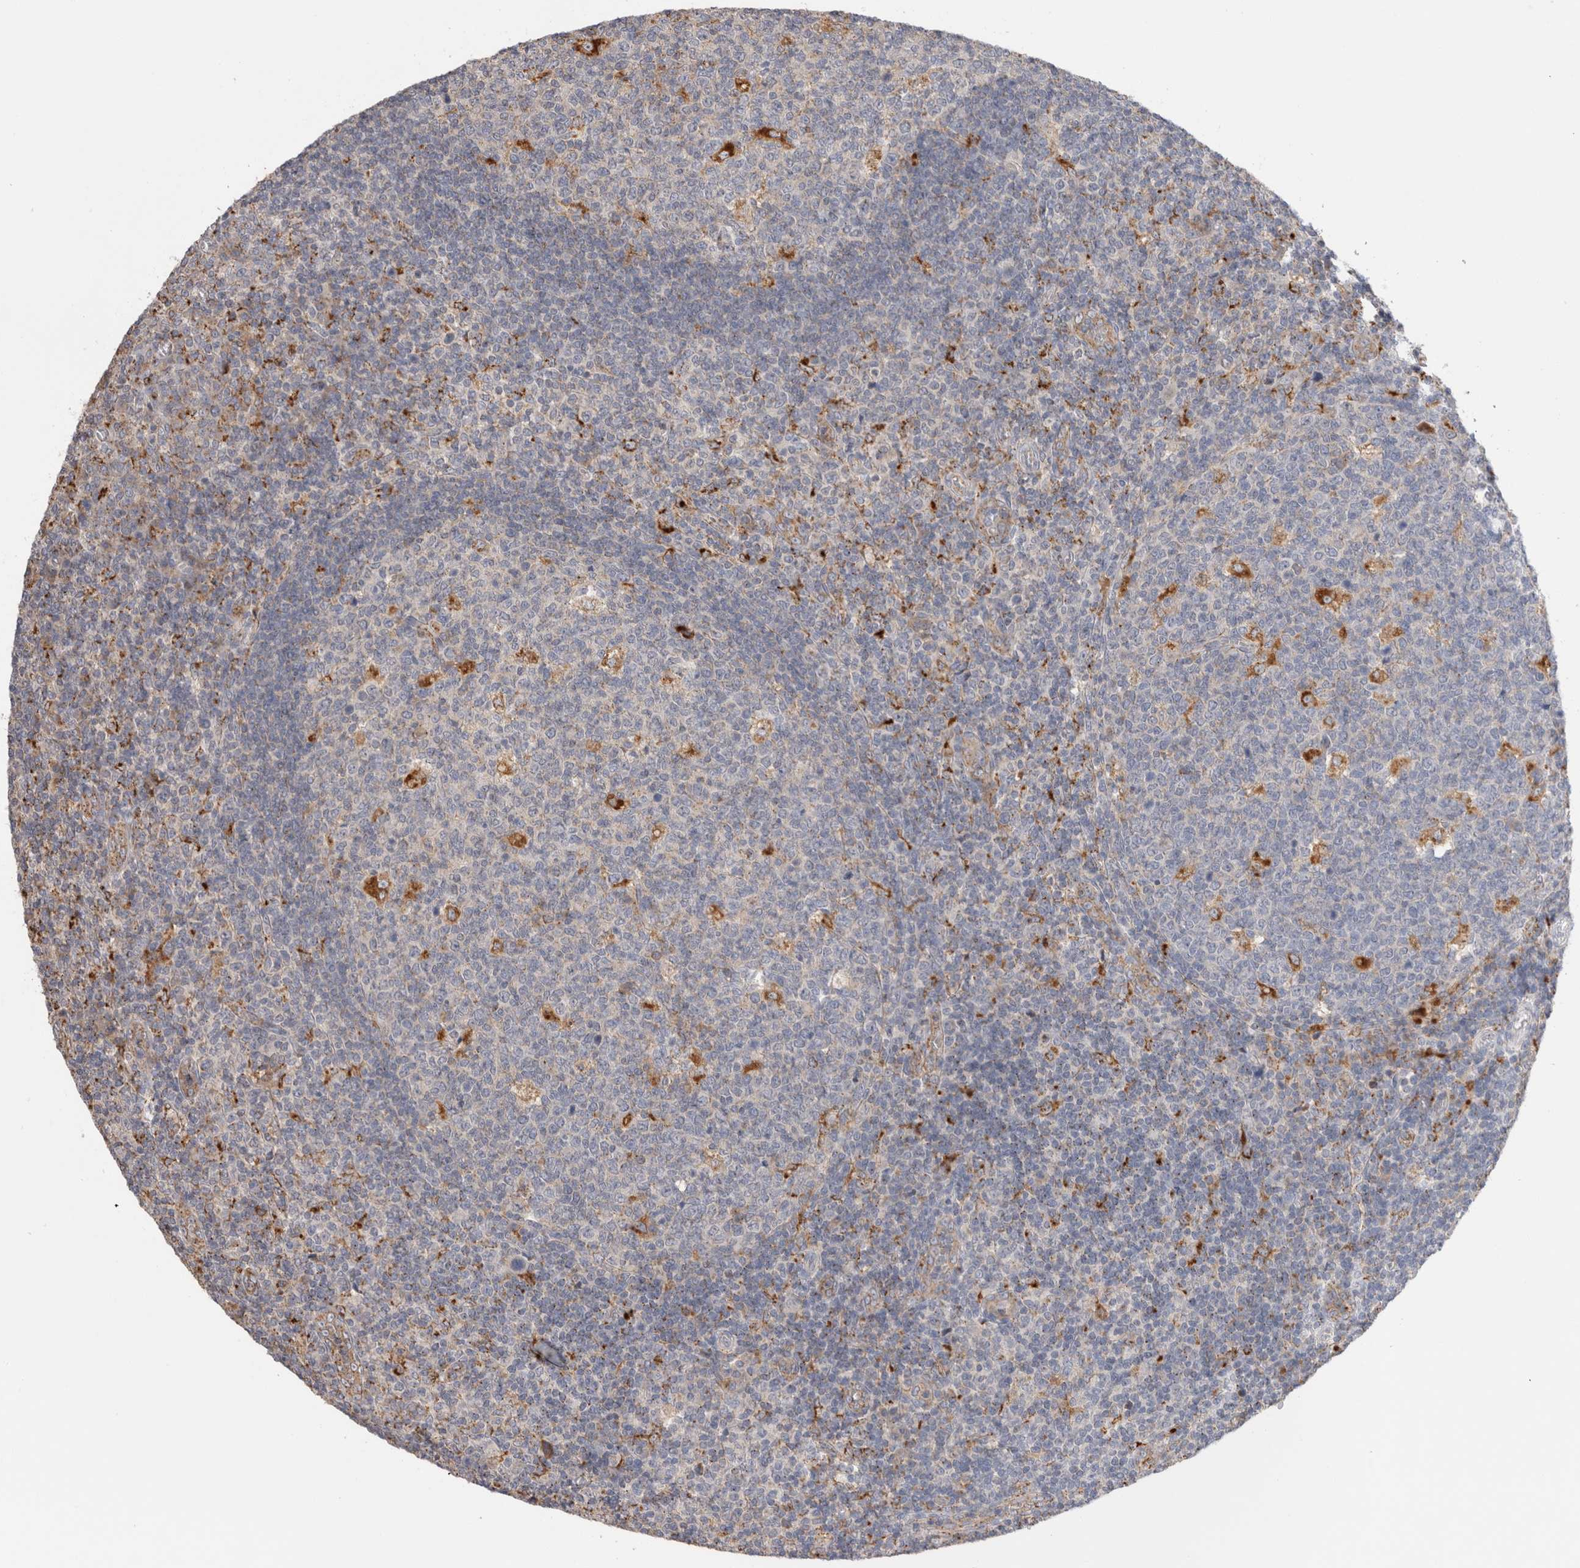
{"staining": {"intensity": "strong", "quantity": "<25%", "location": "cytoplasmic/membranous"}, "tissue": "tonsil", "cell_type": "Germinal center cells", "image_type": "normal", "snomed": [{"axis": "morphology", "description": "Normal tissue, NOS"}, {"axis": "topography", "description": "Tonsil"}], "caption": "Strong cytoplasmic/membranous protein positivity is identified in approximately <25% of germinal center cells in tonsil. (IHC, brightfield microscopy, high magnification).", "gene": "GNS", "patient": {"sex": "female", "age": 19}}